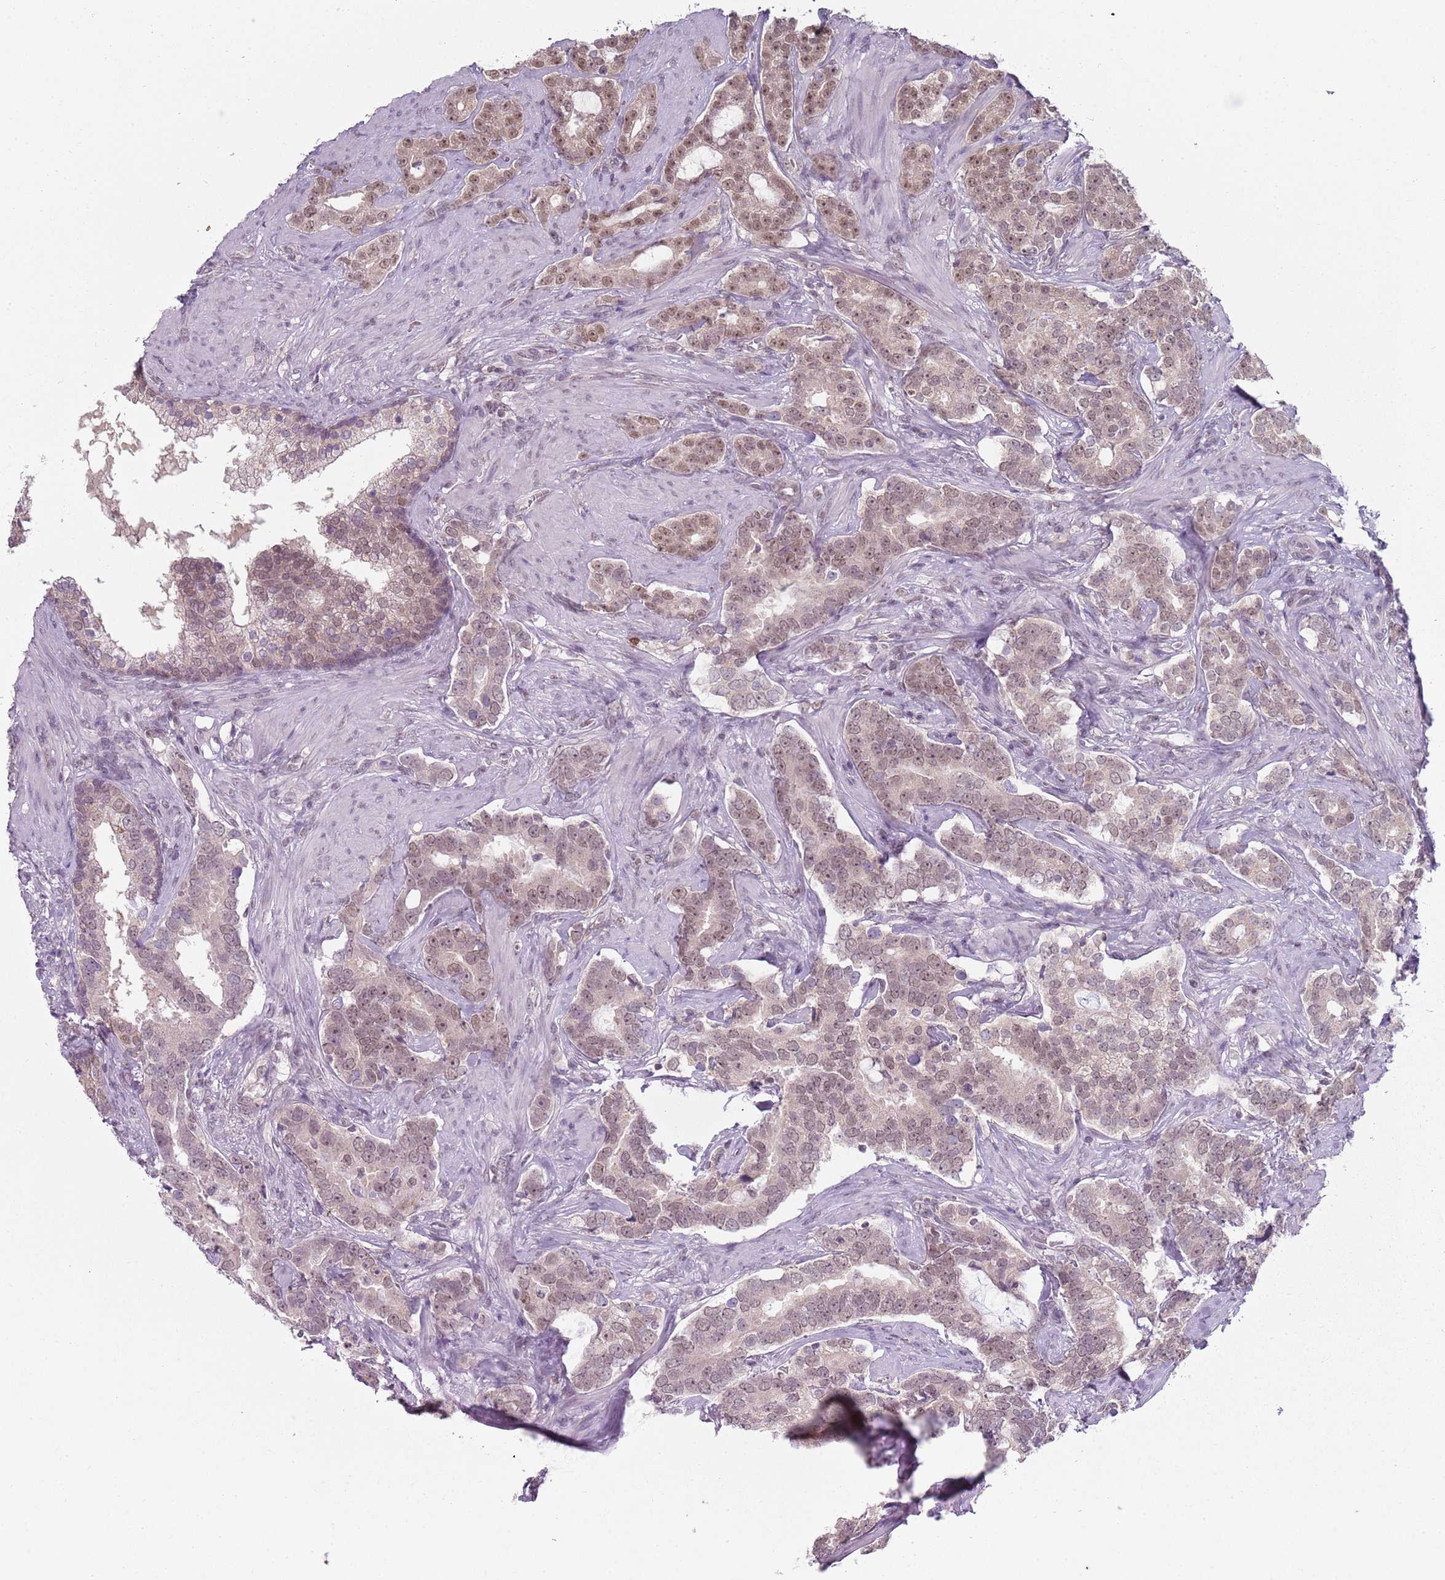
{"staining": {"intensity": "weak", "quantity": ">75%", "location": "nuclear"}, "tissue": "prostate cancer", "cell_type": "Tumor cells", "image_type": "cancer", "snomed": [{"axis": "morphology", "description": "Adenocarcinoma, High grade"}, {"axis": "topography", "description": "Prostate"}], "caption": "The photomicrograph reveals staining of adenocarcinoma (high-grade) (prostate), revealing weak nuclear protein staining (brown color) within tumor cells. (brown staining indicates protein expression, while blue staining denotes nuclei).", "gene": "SMARCAL1", "patient": {"sex": "male", "age": 64}}